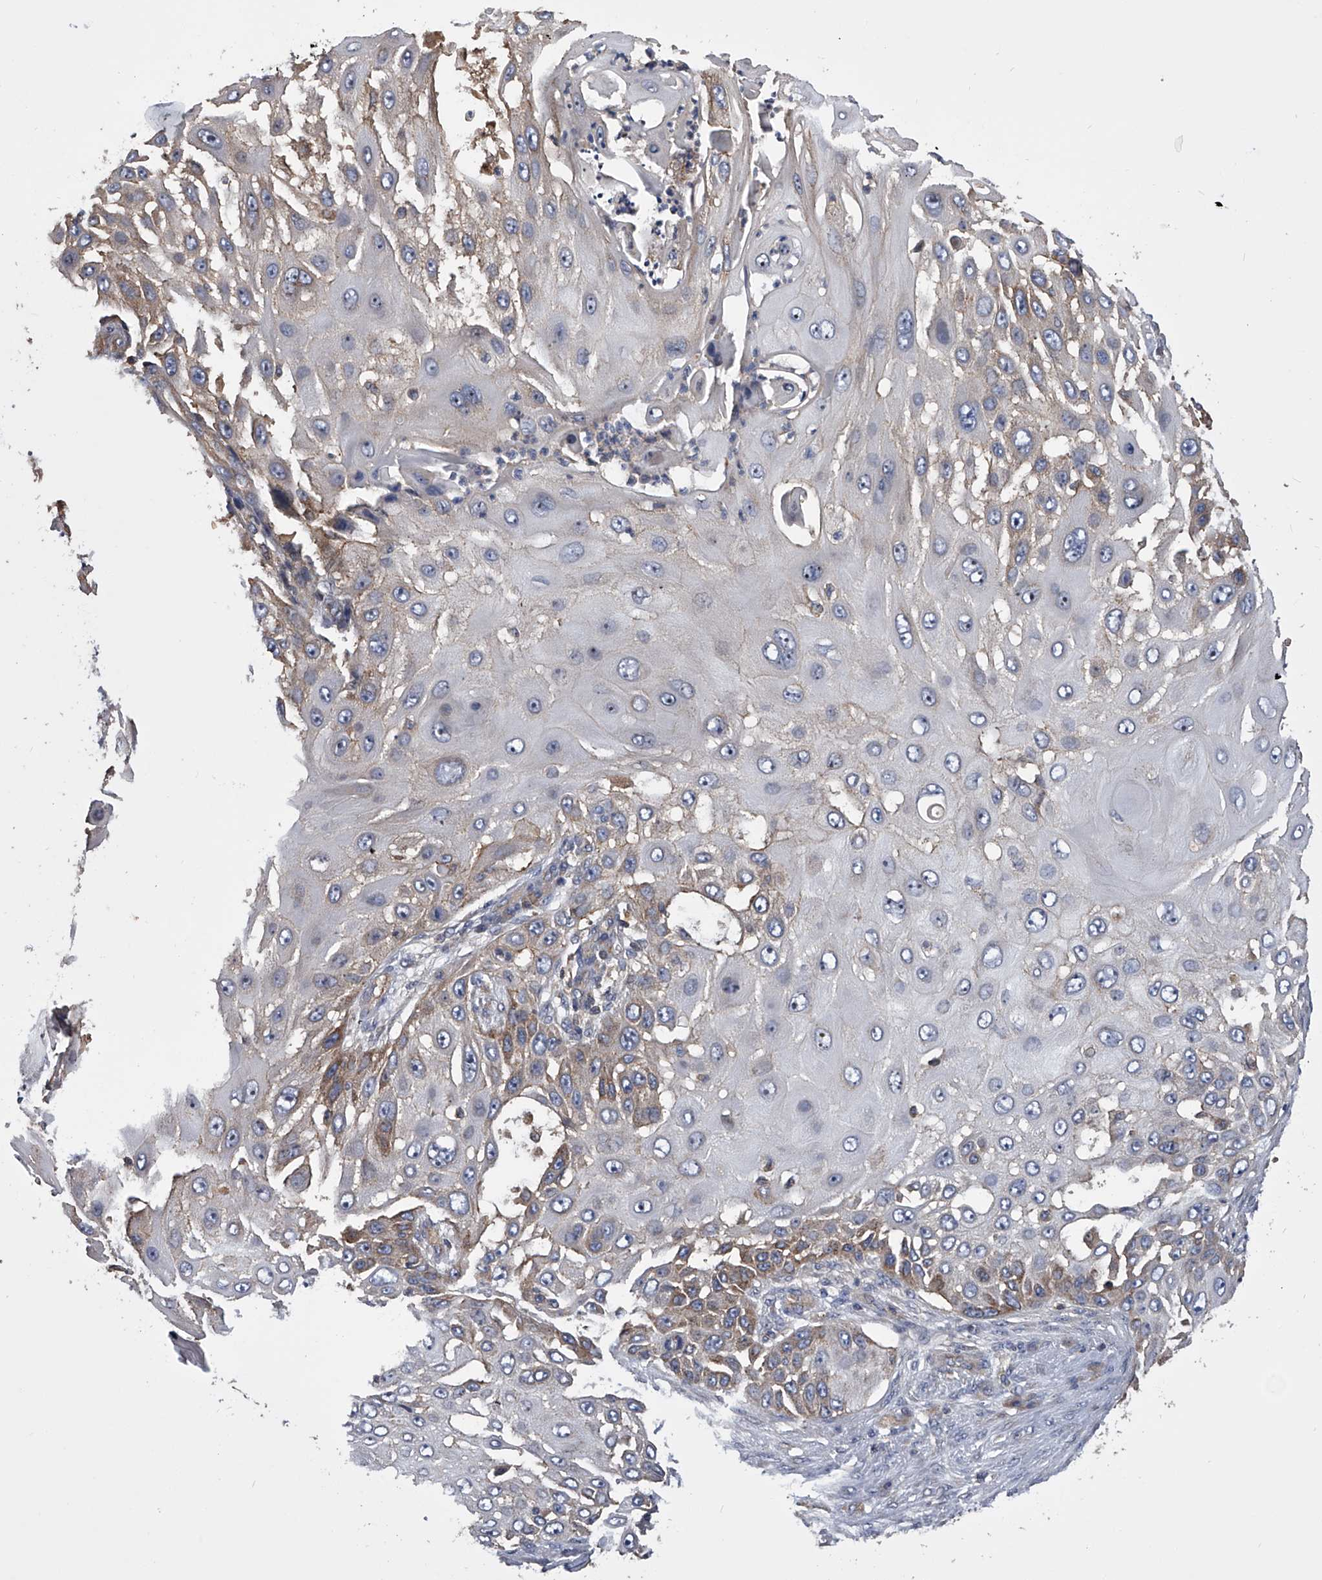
{"staining": {"intensity": "moderate", "quantity": "<25%", "location": "cytoplasmic/membranous"}, "tissue": "skin cancer", "cell_type": "Tumor cells", "image_type": "cancer", "snomed": [{"axis": "morphology", "description": "Squamous cell carcinoma, NOS"}, {"axis": "topography", "description": "Skin"}], "caption": "Immunohistochemical staining of squamous cell carcinoma (skin) demonstrates moderate cytoplasmic/membranous protein staining in approximately <25% of tumor cells.", "gene": "CUL7", "patient": {"sex": "female", "age": 44}}